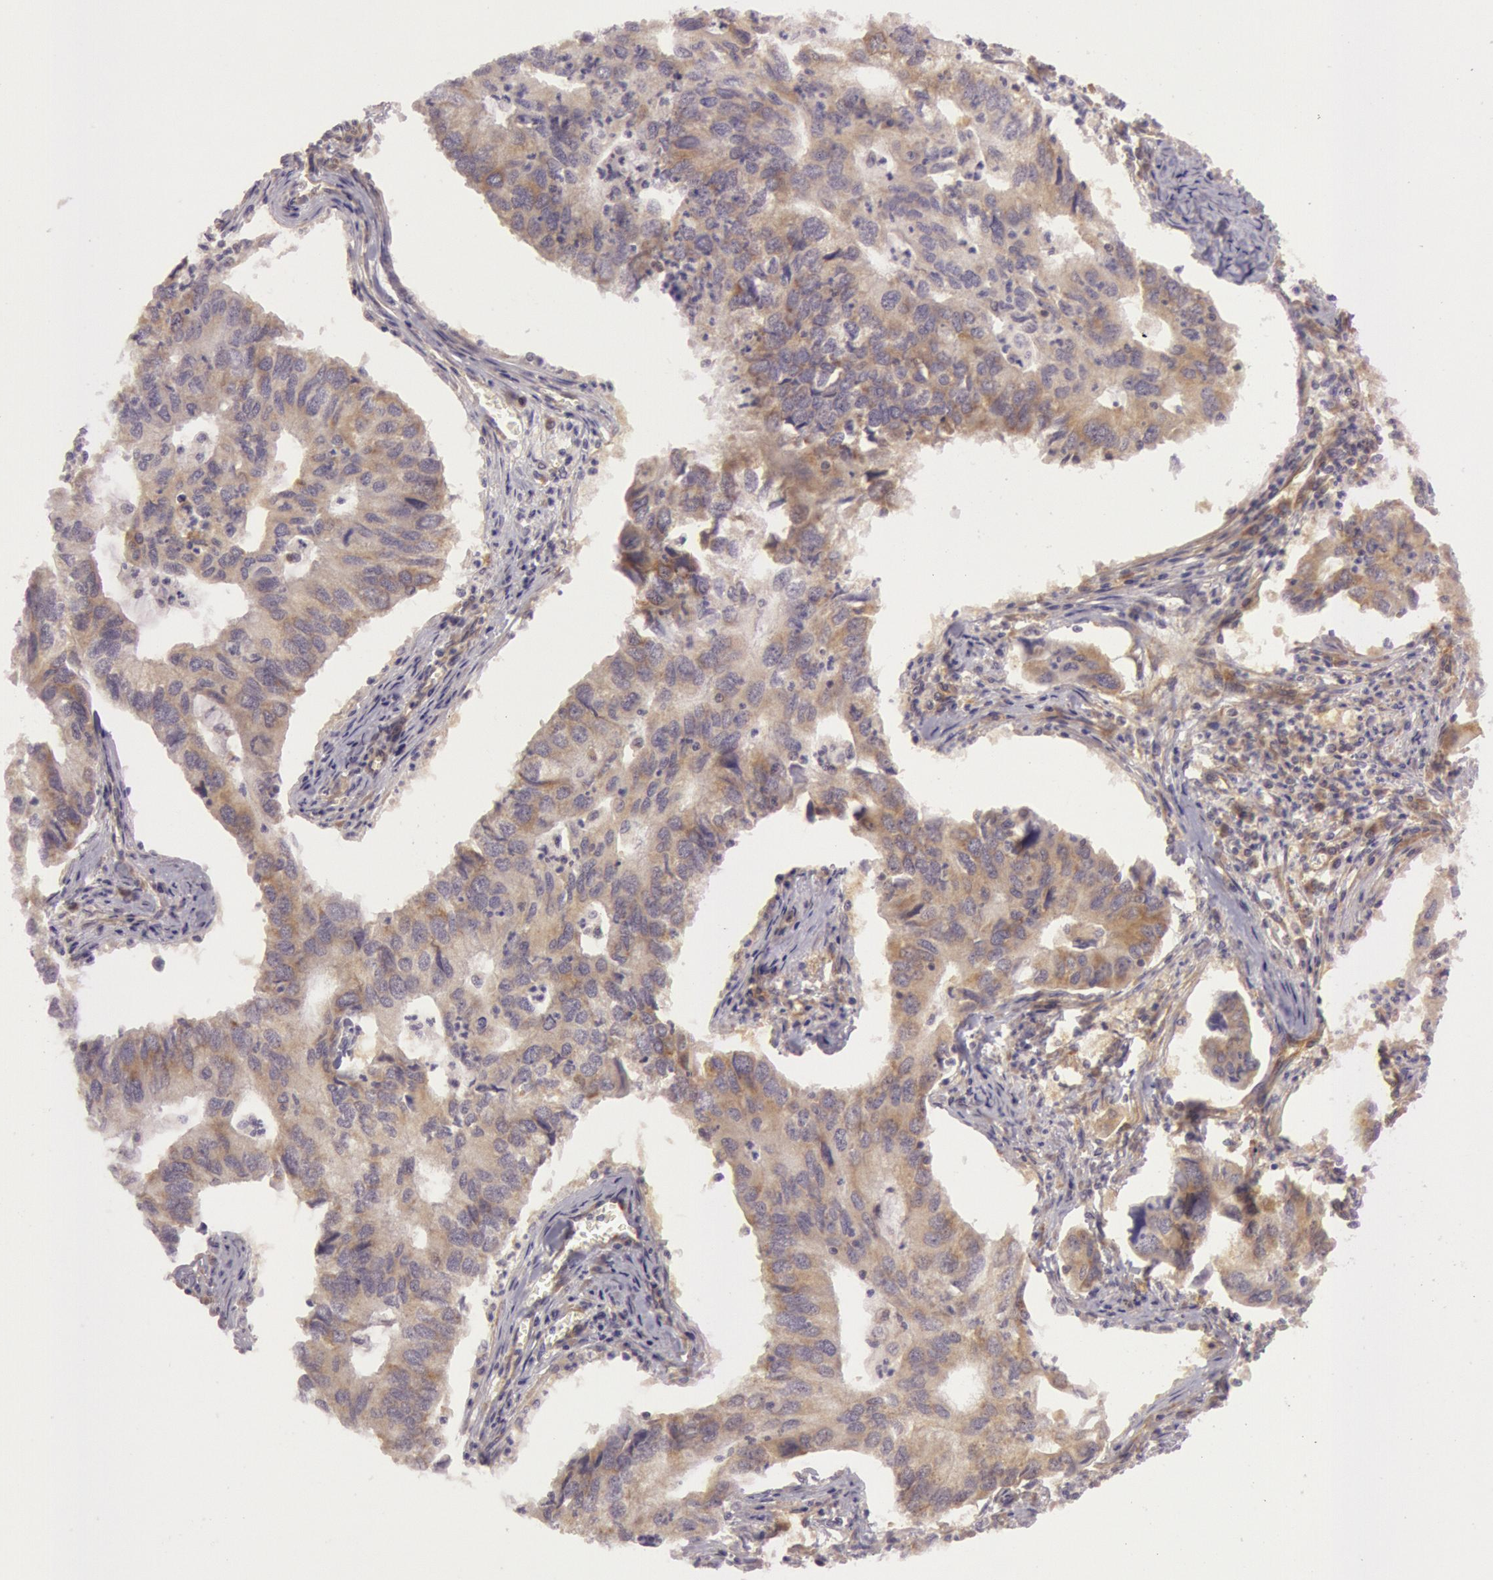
{"staining": {"intensity": "moderate", "quantity": ">75%", "location": "cytoplasmic/membranous"}, "tissue": "lung cancer", "cell_type": "Tumor cells", "image_type": "cancer", "snomed": [{"axis": "morphology", "description": "Adenocarcinoma, NOS"}, {"axis": "topography", "description": "Lung"}], "caption": "Lung cancer (adenocarcinoma) was stained to show a protein in brown. There is medium levels of moderate cytoplasmic/membranous staining in about >75% of tumor cells.", "gene": "CHUK", "patient": {"sex": "male", "age": 48}}